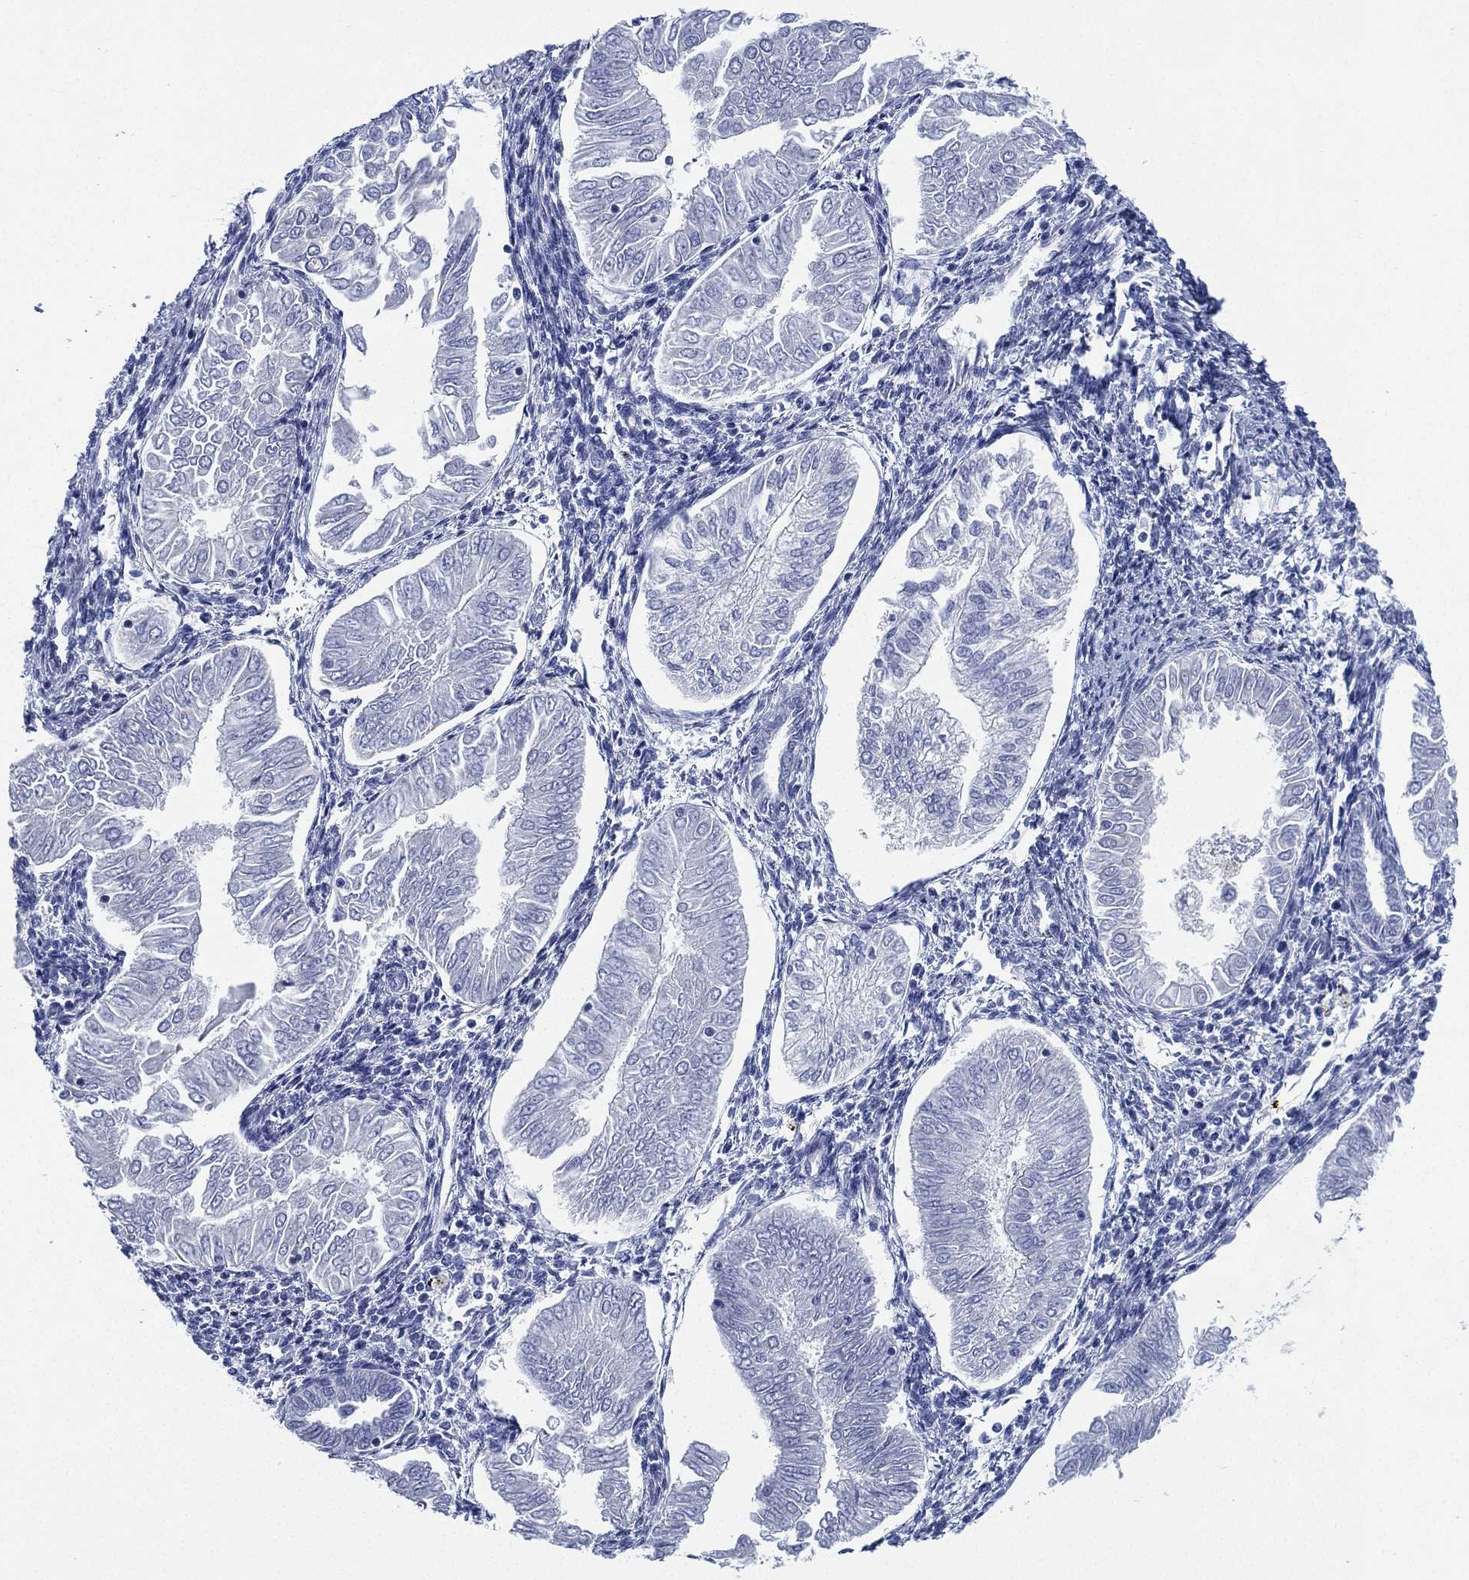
{"staining": {"intensity": "negative", "quantity": "none", "location": "none"}, "tissue": "endometrial cancer", "cell_type": "Tumor cells", "image_type": "cancer", "snomed": [{"axis": "morphology", "description": "Adenocarcinoma, NOS"}, {"axis": "topography", "description": "Endometrium"}], "caption": "There is no significant positivity in tumor cells of adenocarcinoma (endometrial).", "gene": "CCDC70", "patient": {"sex": "female", "age": 53}}